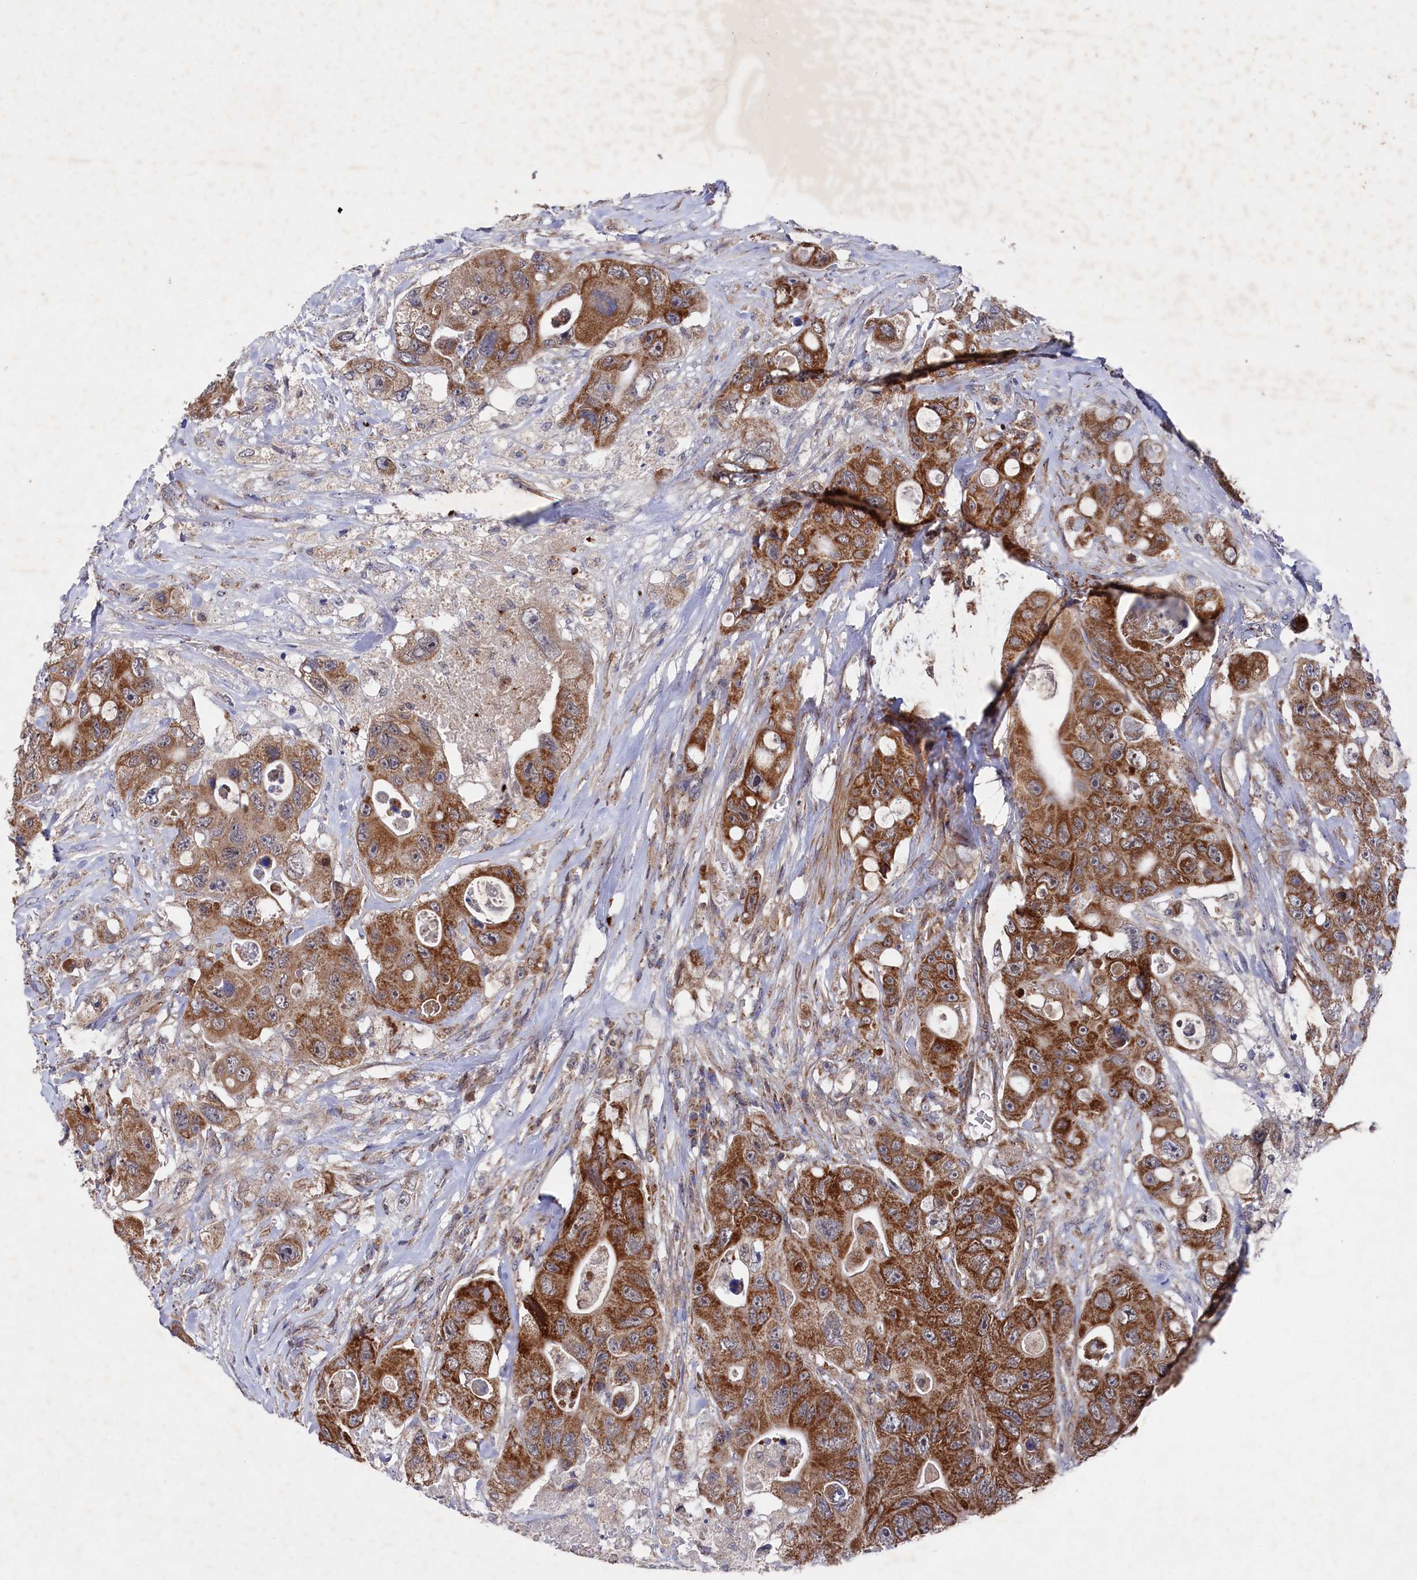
{"staining": {"intensity": "strong", "quantity": ">75%", "location": "cytoplasmic/membranous"}, "tissue": "colorectal cancer", "cell_type": "Tumor cells", "image_type": "cancer", "snomed": [{"axis": "morphology", "description": "Adenocarcinoma, NOS"}, {"axis": "topography", "description": "Colon"}], "caption": "Immunohistochemical staining of human adenocarcinoma (colorectal) demonstrates high levels of strong cytoplasmic/membranous protein positivity in approximately >75% of tumor cells. The staining was performed using DAB (3,3'-diaminobenzidine) to visualize the protein expression in brown, while the nuclei were stained in blue with hematoxylin (Magnification: 20x).", "gene": "CHCHD1", "patient": {"sex": "female", "age": 46}}